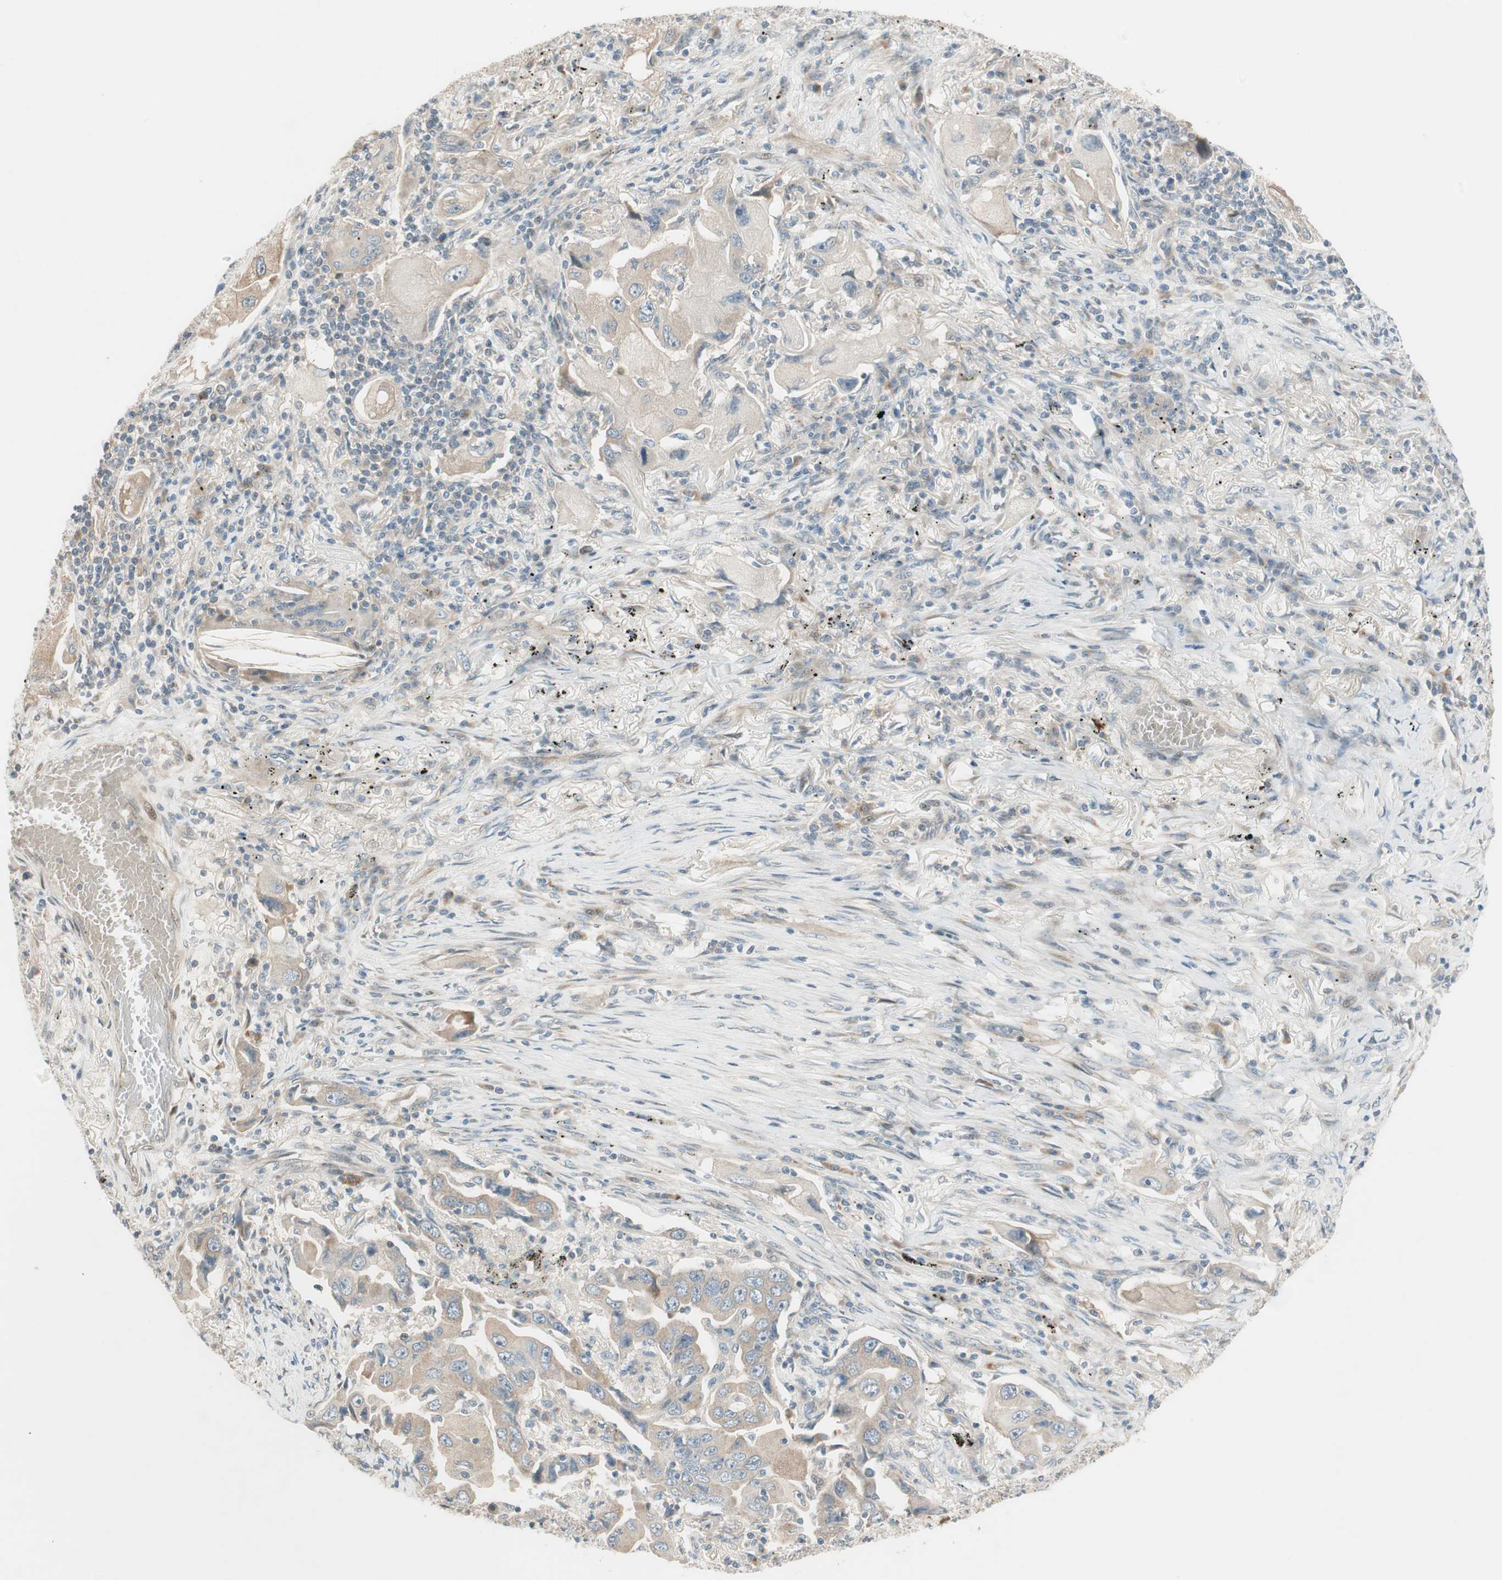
{"staining": {"intensity": "weak", "quantity": ">75%", "location": "cytoplasmic/membranous"}, "tissue": "lung cancer", "cell_type": "Tumor cells", "image_type": "cancer", "snomed": [{"axis": "morphology", "description": "Adenocarcinoma, NOS"}, {"axis": "topography", "description": "Lung"}], "caption": "Lung cancer stained for a protein (brown) exhibits weak cytoplasmic/membranous positive staining in approximately >75% of tumor cells.", "gene": "CGRRF1", "patient": {"sex": "female", "age": 65}}